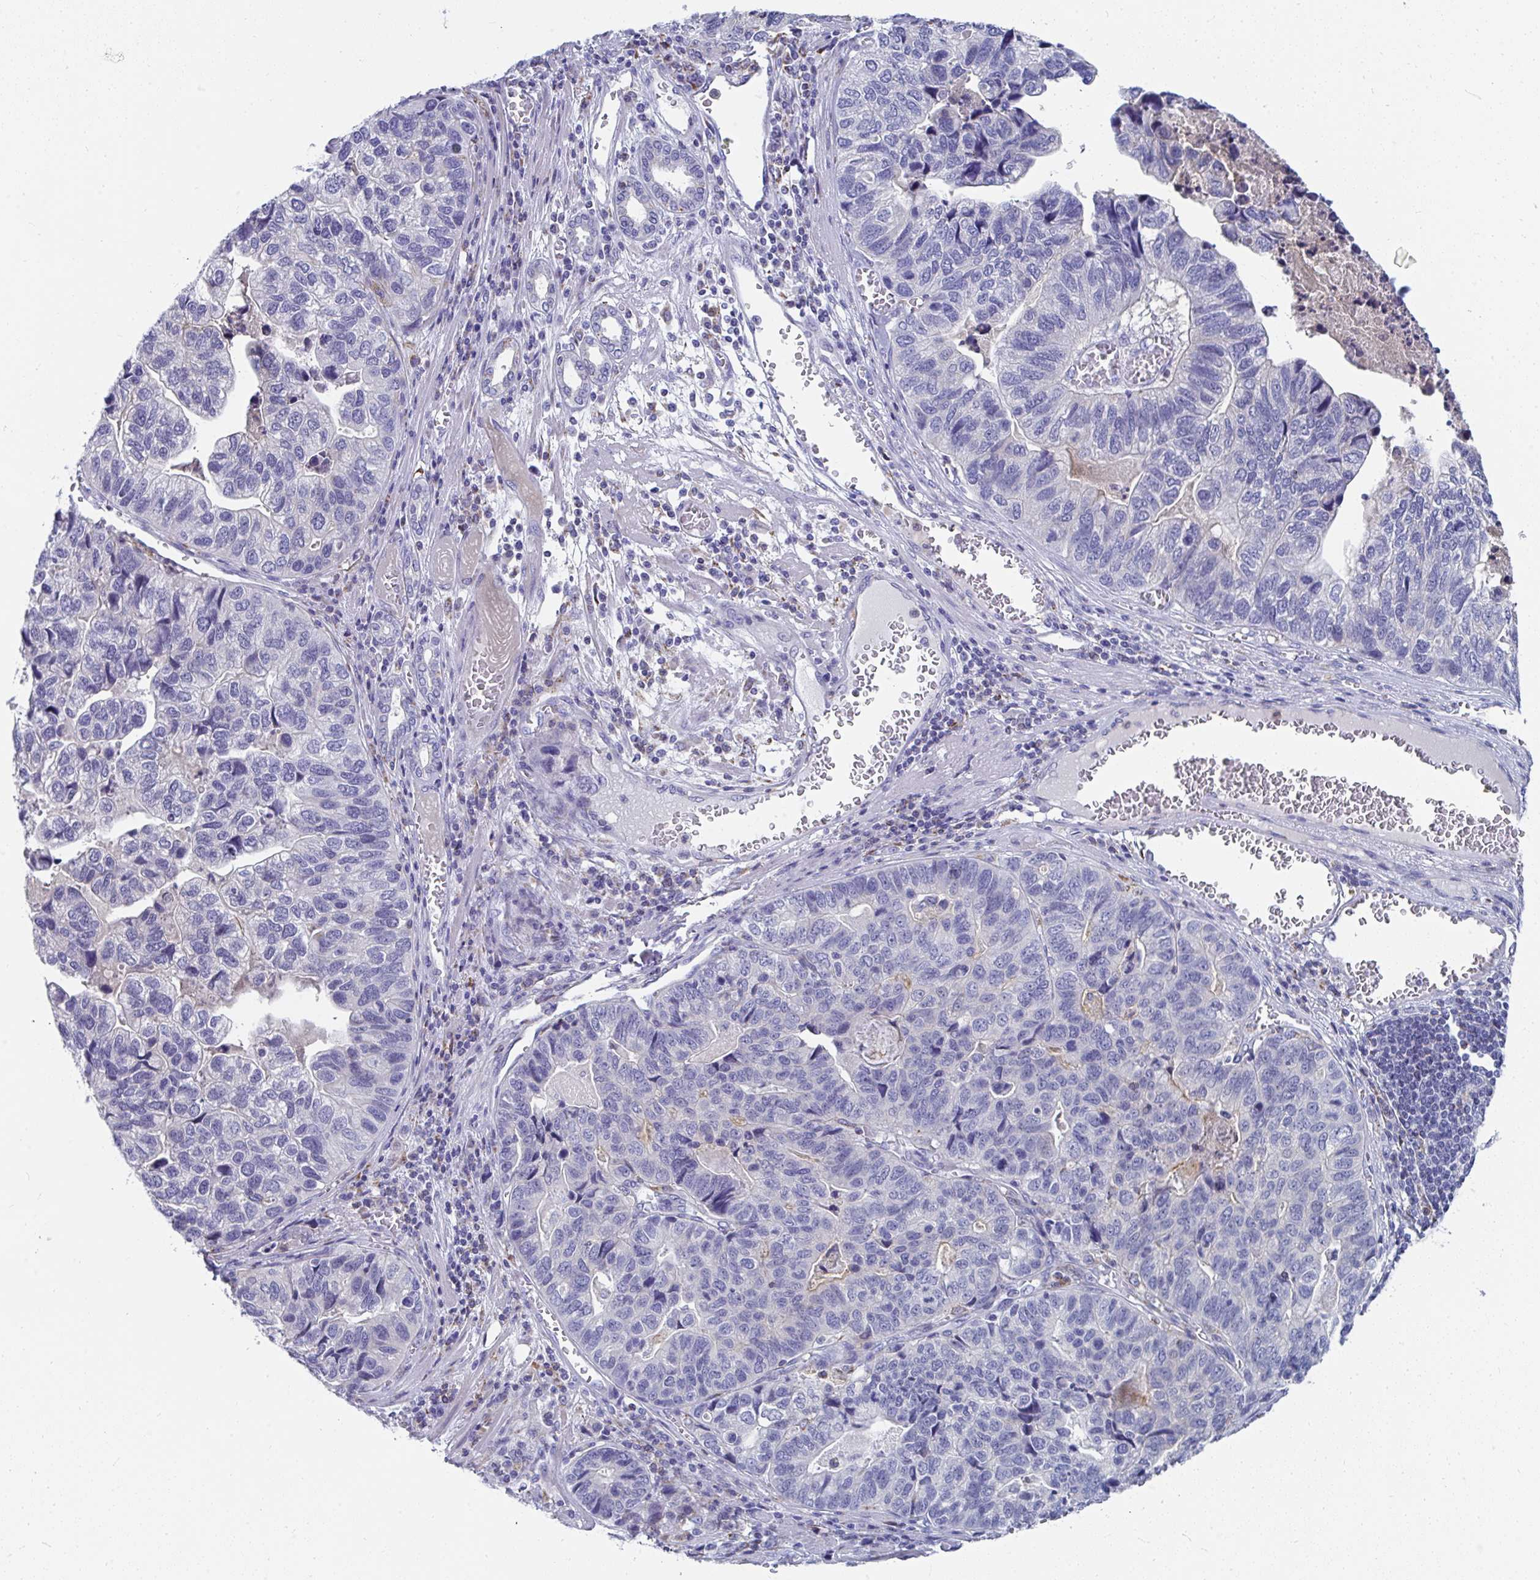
{"staining": {"intensity": "negative", "quantity": "none", "location": "none"}, "tissue": "stomach cancer", "cell_type": "Tumor cells", "image_type": "cancer", "snomed": [{"axis": "morphology", "description": "Adenocarcinoma, NOS"}, {"axis": "topography", "description": "Stomach, upper"}], "caption": "This is an immunohistochemistry (IHC) image of human adenocarcinoma (stomach). There is no positivity in tumor cells.", "gene": "MGAM2", "patient": {"sex": "female", "age": 67}}